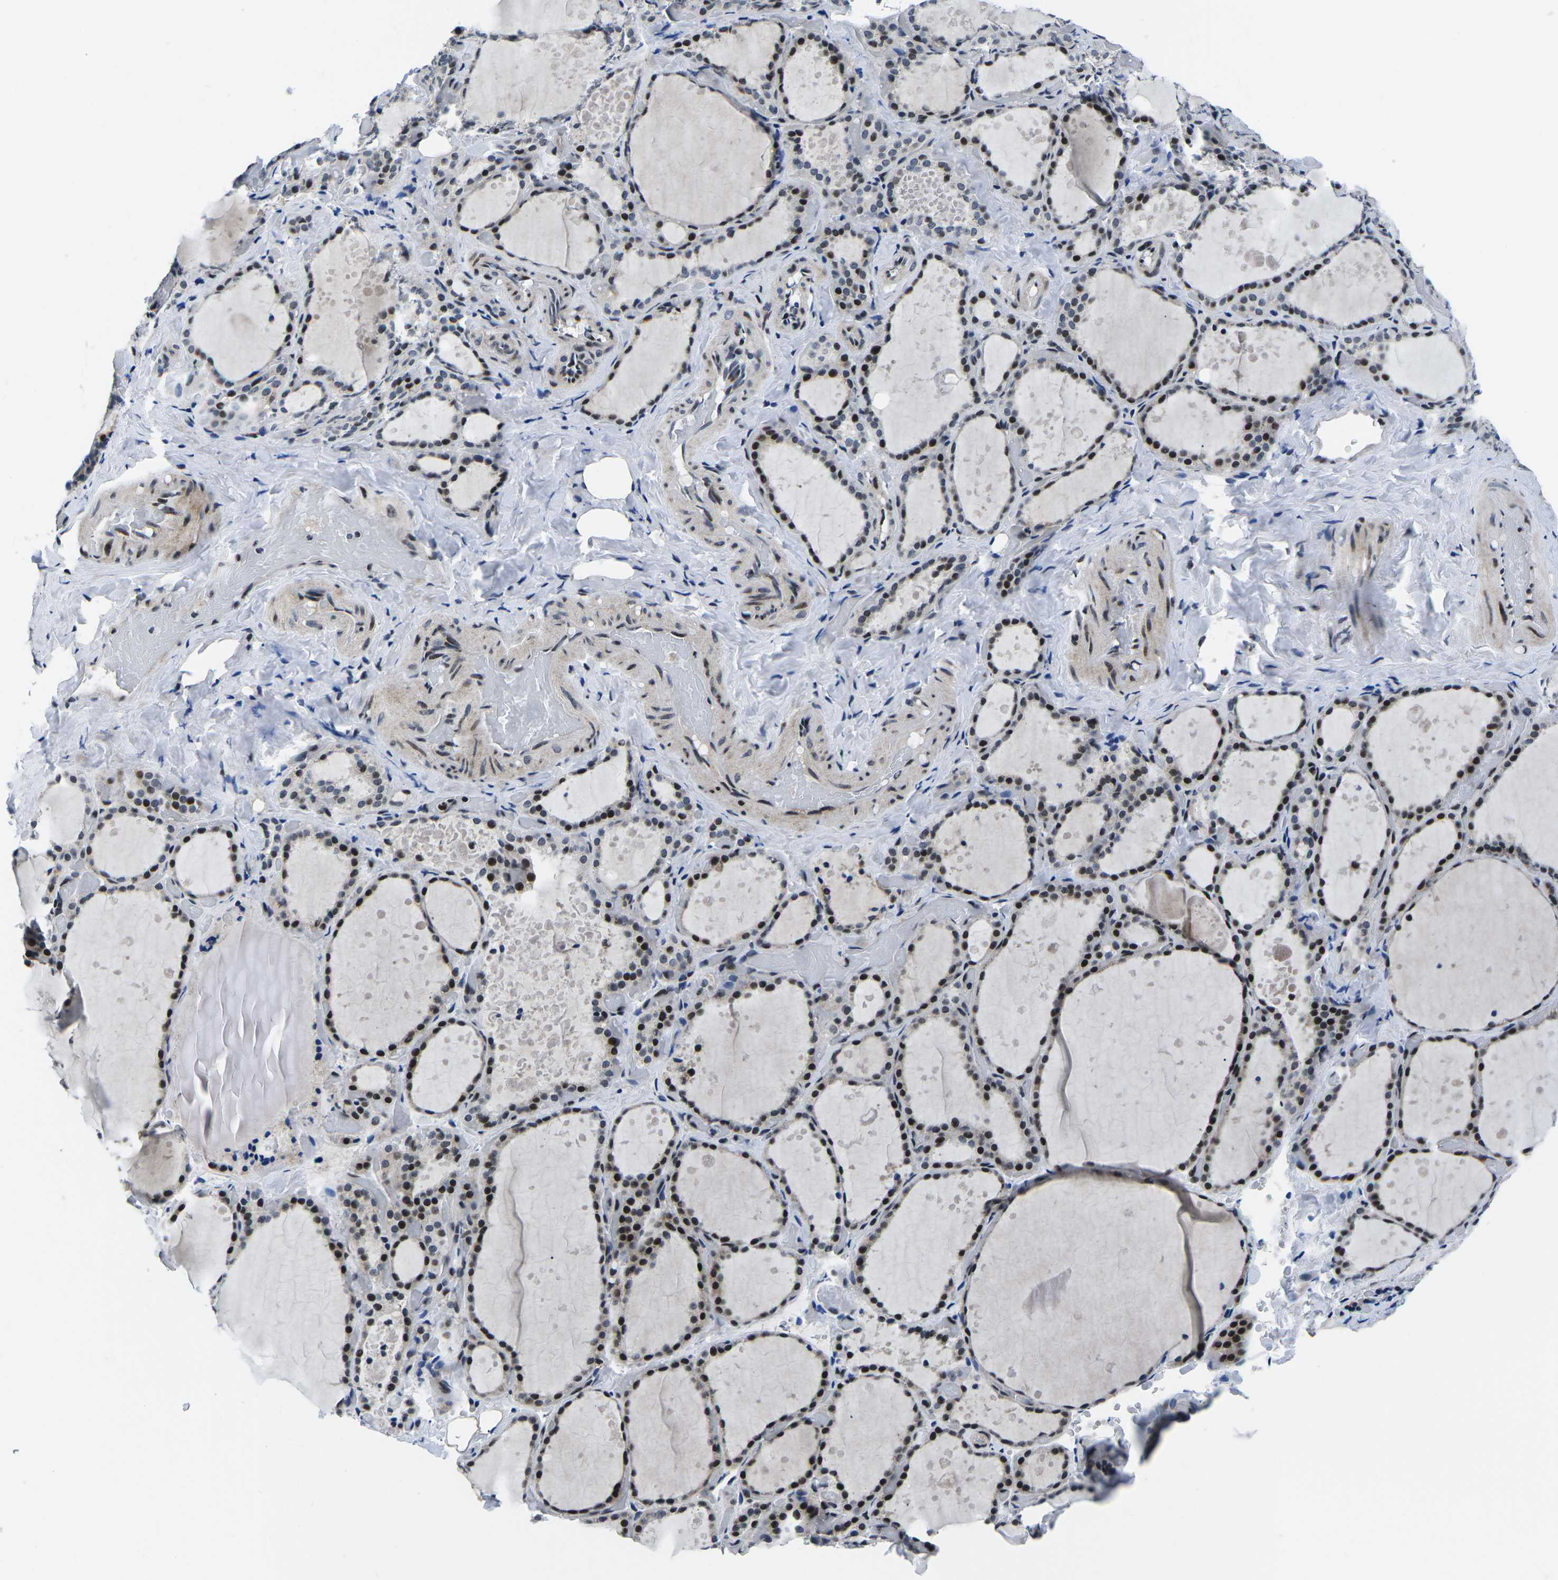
{"staining": {"intensity": "strong", "quantity": "25%-75%", "location": "nuclear"}, "tissue": "thyroid gland", "cell_type": "Glandular cells", "image_type": "normal", "snomed": [{"axis": "morphology", "description": "Normal tissue, NOS"}, {"axis": "topography", "description": "Thyroid gland"}], "caption": "This image shows benign thyroid gland stained with immunohistochemistry (IHC) to label a protein in brown. The nuclear of glandular cells show strong positivity for the protein. Nuclei are counter-stained blue.", "gene": "CDC73", "patient": {"sex": "female", "age": 44}}